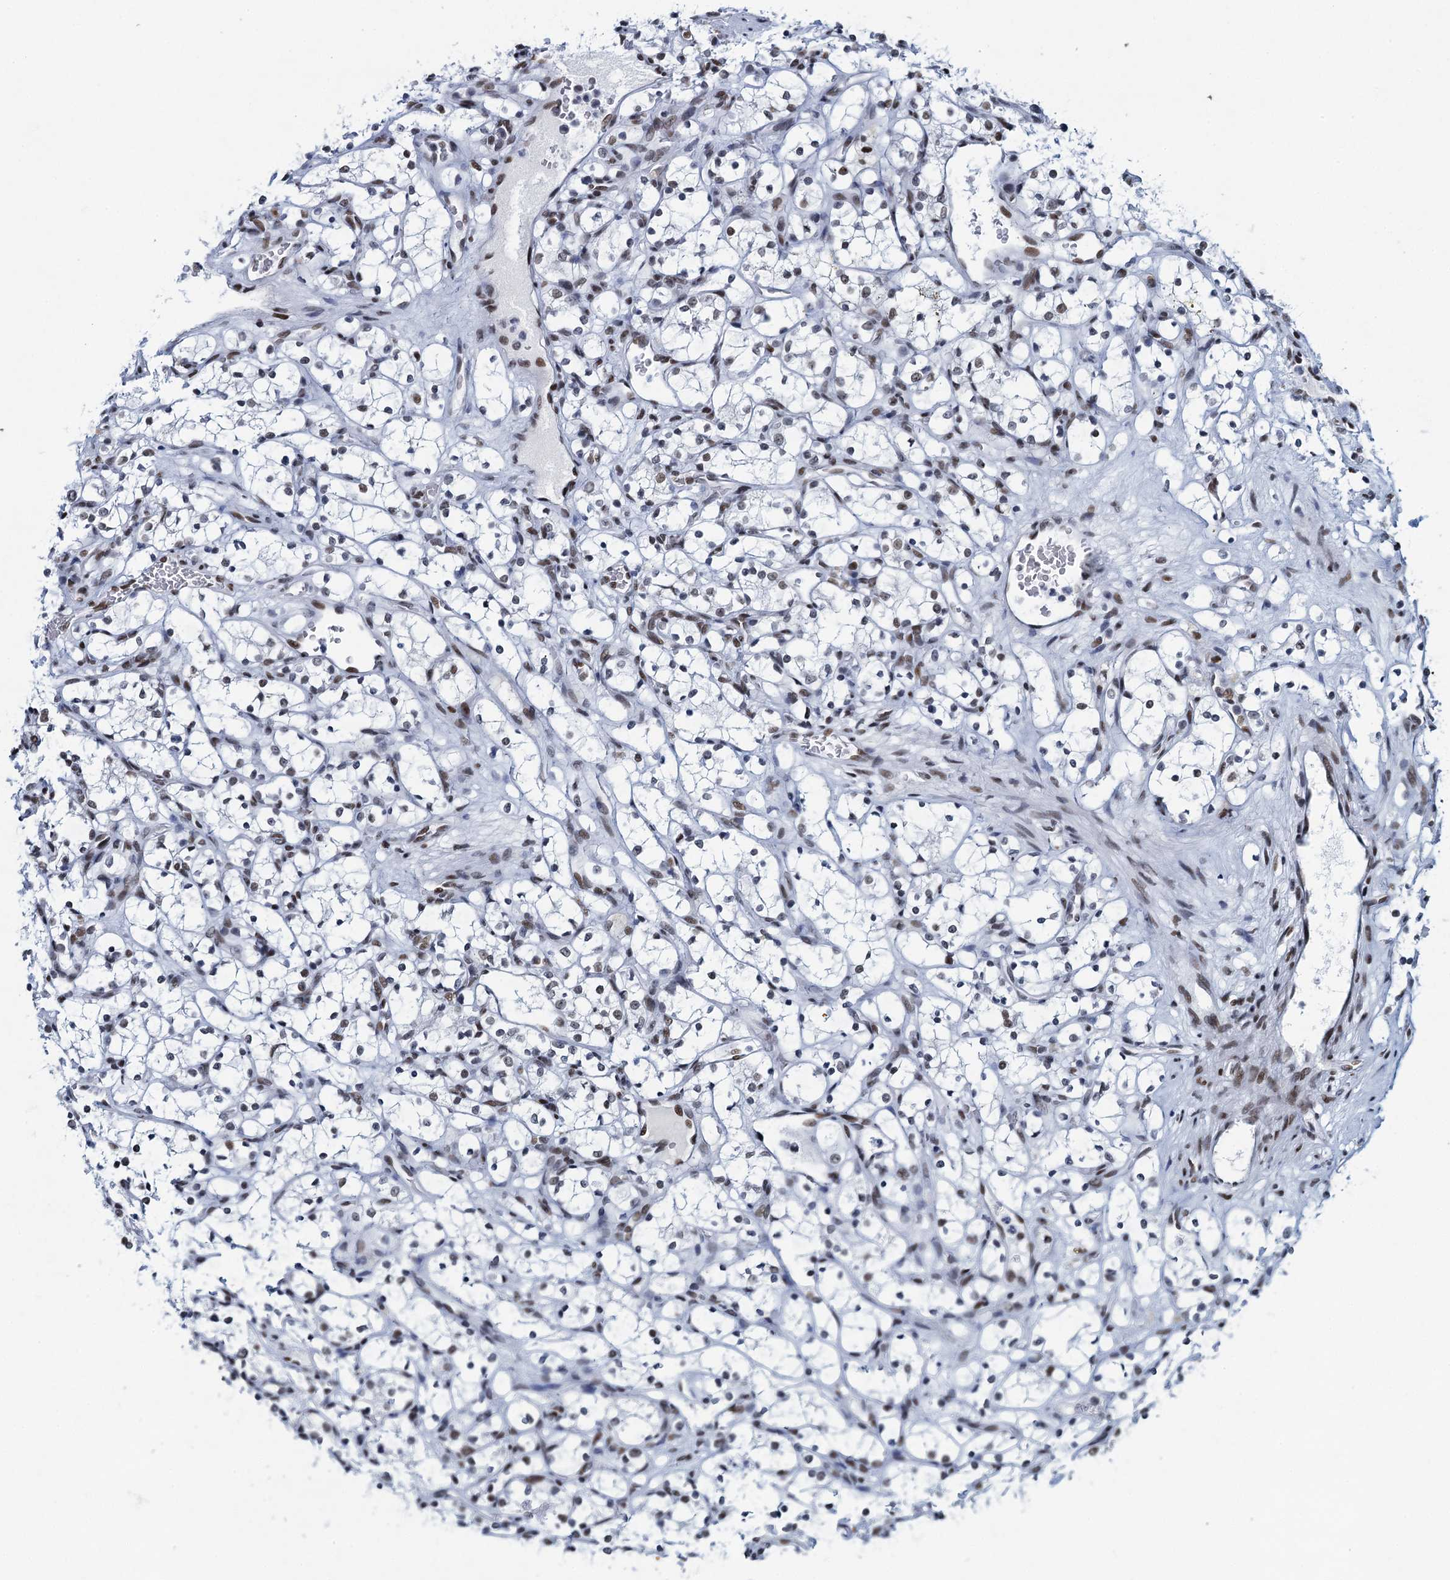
{"staining": {"intensity": "weak", "quantity": ">75%", "location": "nuclear"}, "tissue": "renal cancer", "cell_type": "Tumor cells", "image_type": "cancer", "snomed": [{"axis": "morphology", "description": "Adenocarcinoma, NOS"}, {"axis": "topography", "description": "Kidney"}], "caption": "Protein staining of adenocarcinoma (renal) tissue displays weak nuclear staining in approximately >75% of tumor cells.", "gene": "HNRNPUL2", "patient": {"sex": "female", "age": 69}}